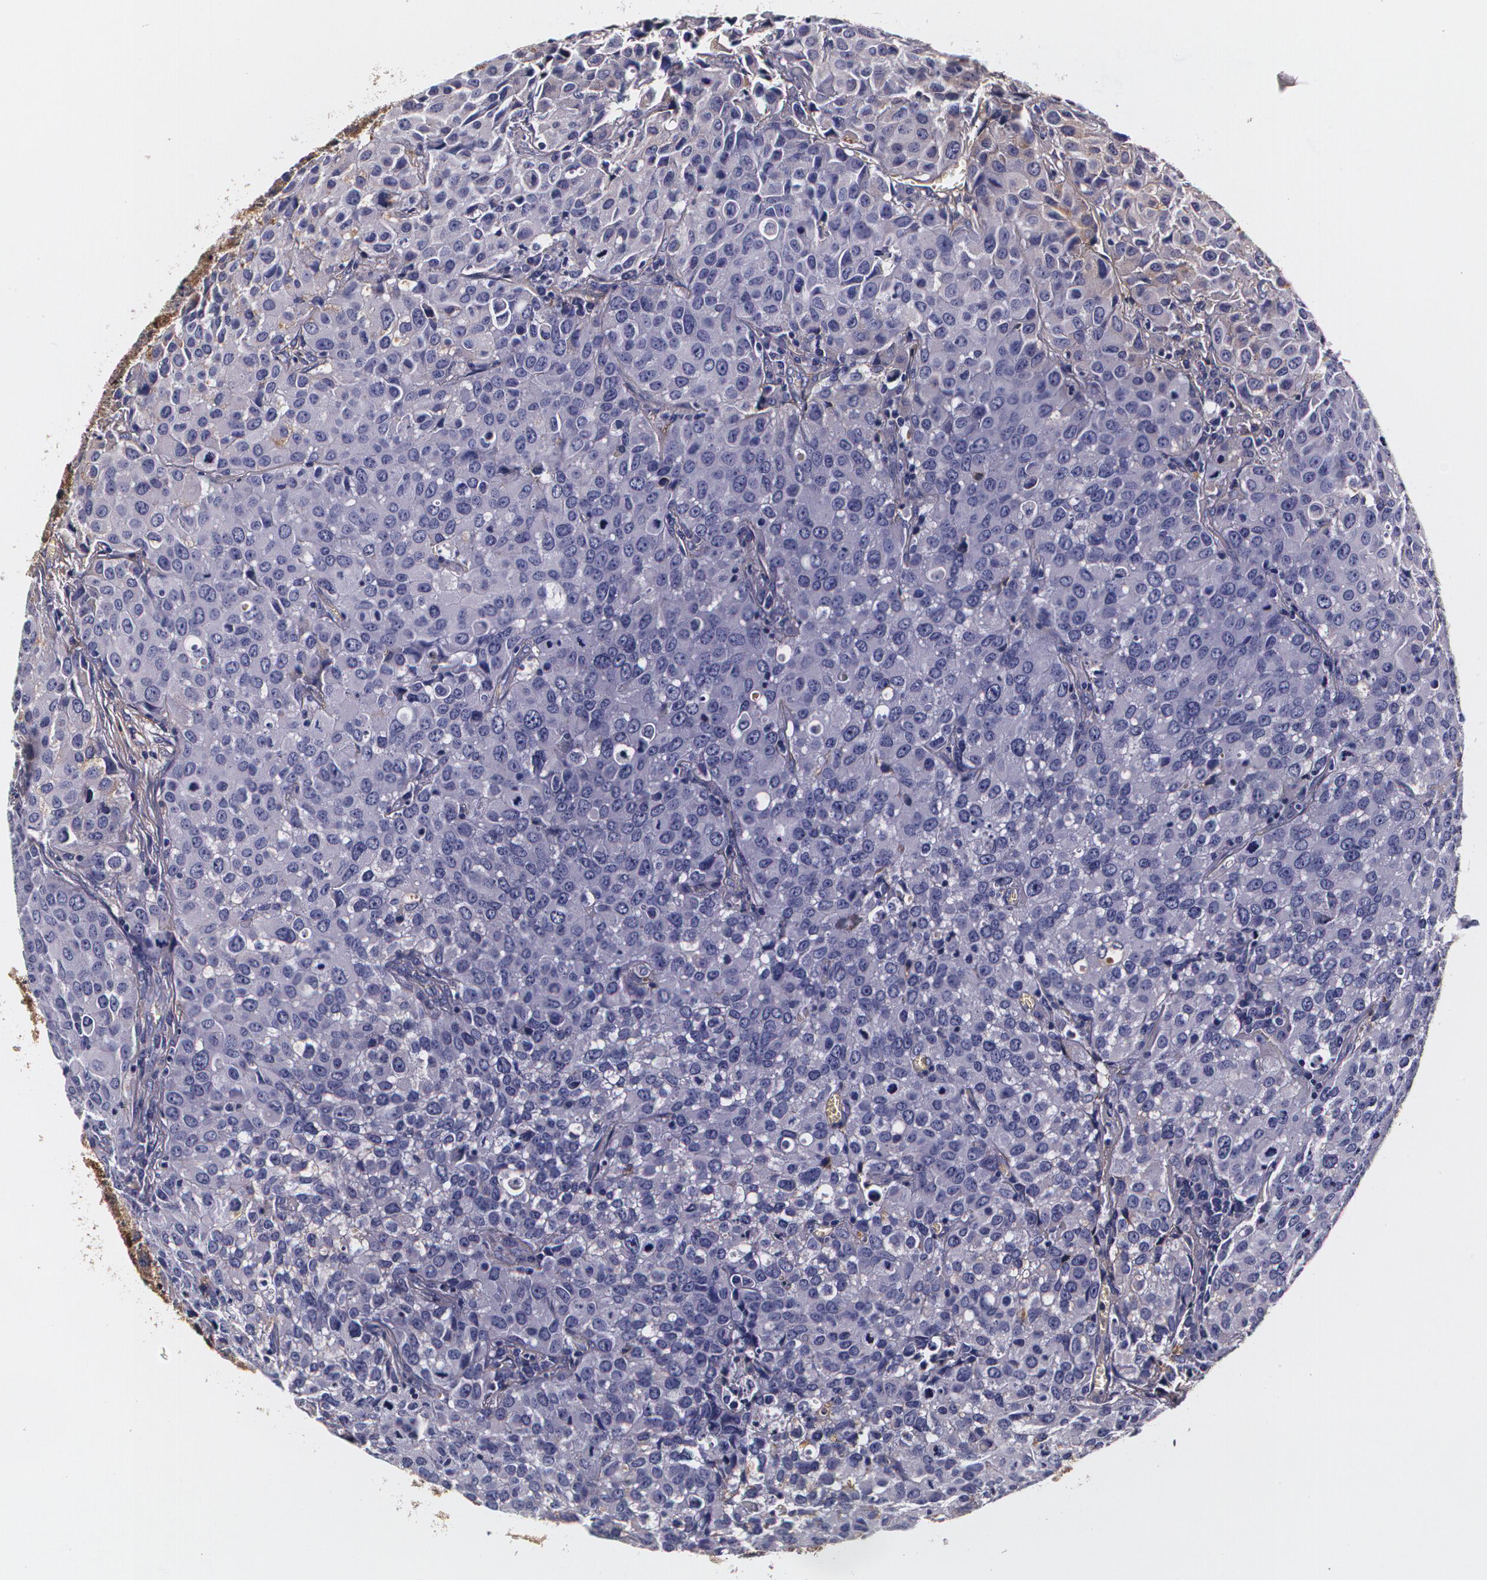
{"staining": {"intensity": "negative", "quantity": "none", "location": "none"}, "tissue": "urothelial cancer", "cell_type": "Tumor cells", "image_type": "cancer", "snomed": [{"axis": "morphology", "description": "Urothelial carcinoma, High grade"}, {"axis": "topography", "description": "Urinary bladder"}], "caption": "The immunohistochemistry image has no significant staining in tumor cells of urothelial cancer tissue. (Brightfield microscopy of DAB IHC at high magnification).", "gene": "TTR", "patient": {"sex": "female", "age": 75}}